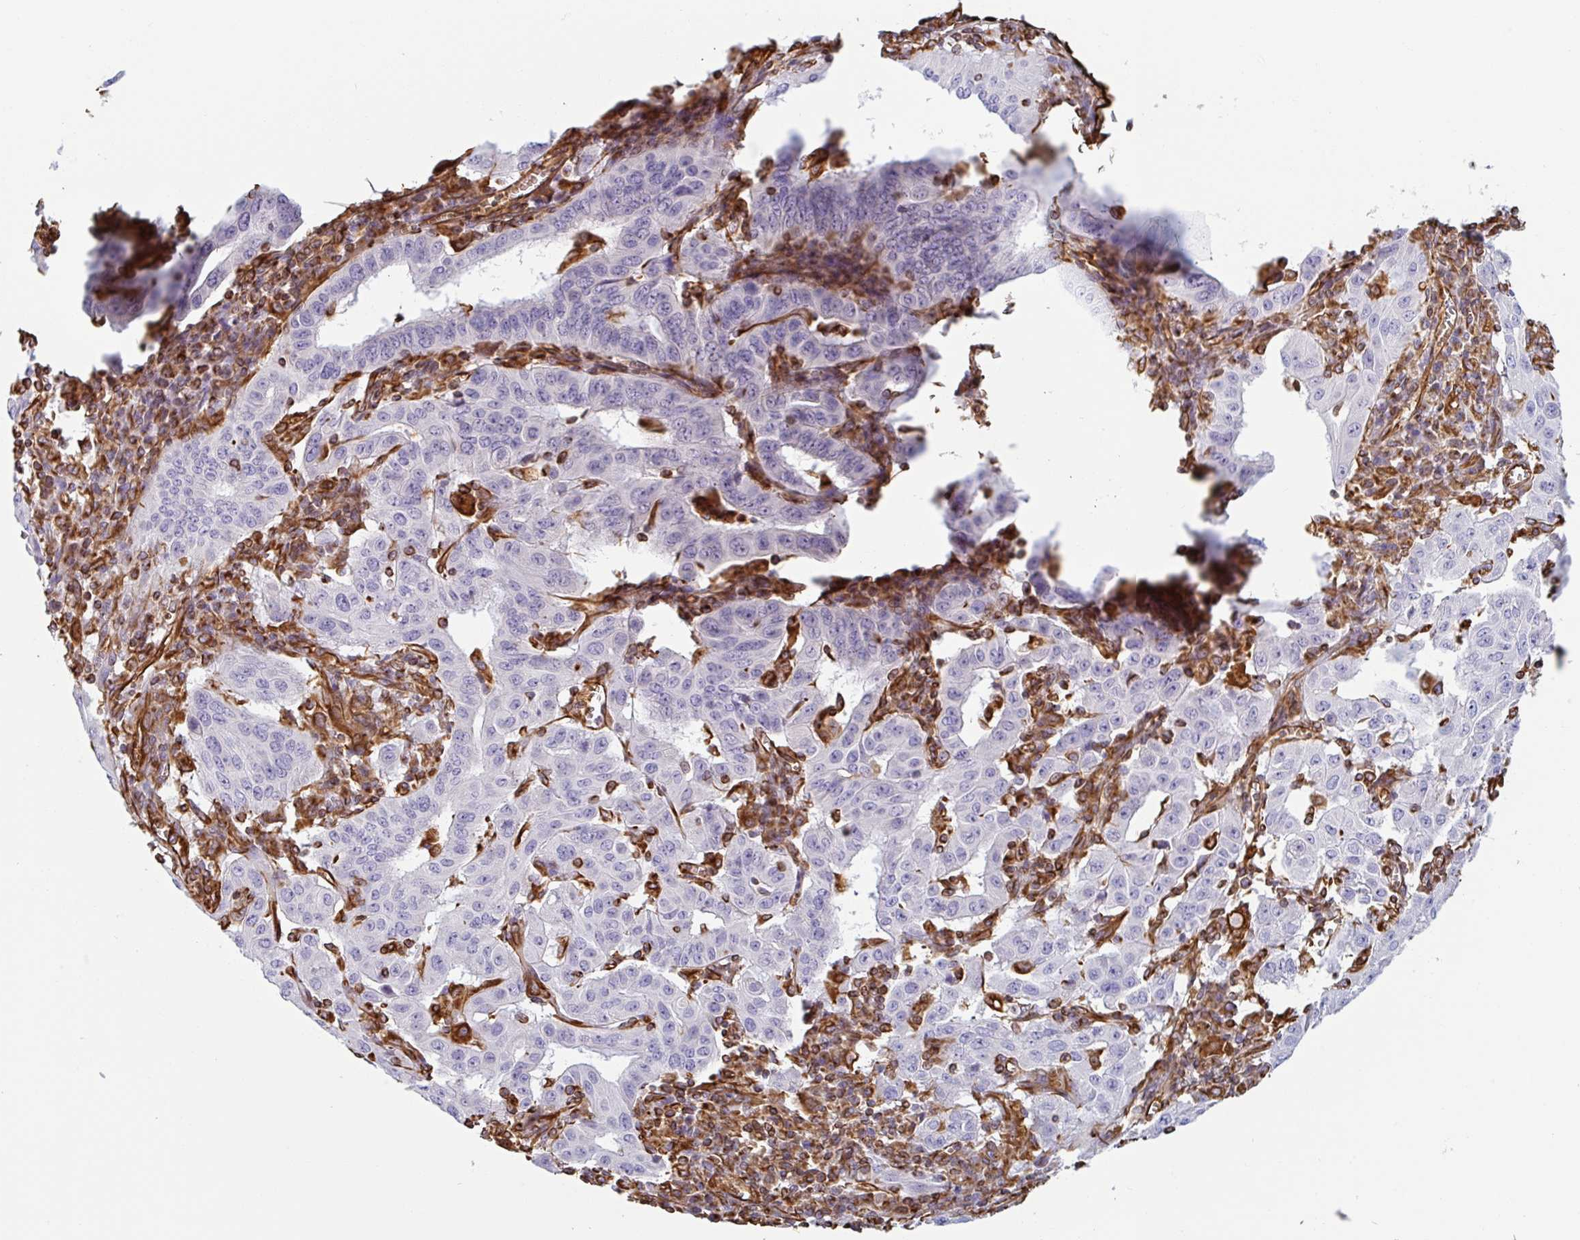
{"staining": {"intensity": "negative", "quantity": "none", "location": "none"}, "tissue": "pancreatic cancer", "cell_type": "Tumor cells", "image_type": "cancer", "snomed": [{"axis": "morphology", "description": "Adenocarcinoma, NOS"}, {"axis": "topography", "description": "Pancreas"}], "caption": "There is no significant expression in tumor cells of adenocarcinoma (pancreatic).", "gene": "PPFIA1", "patient": {"sex": "male", "age": 63}}